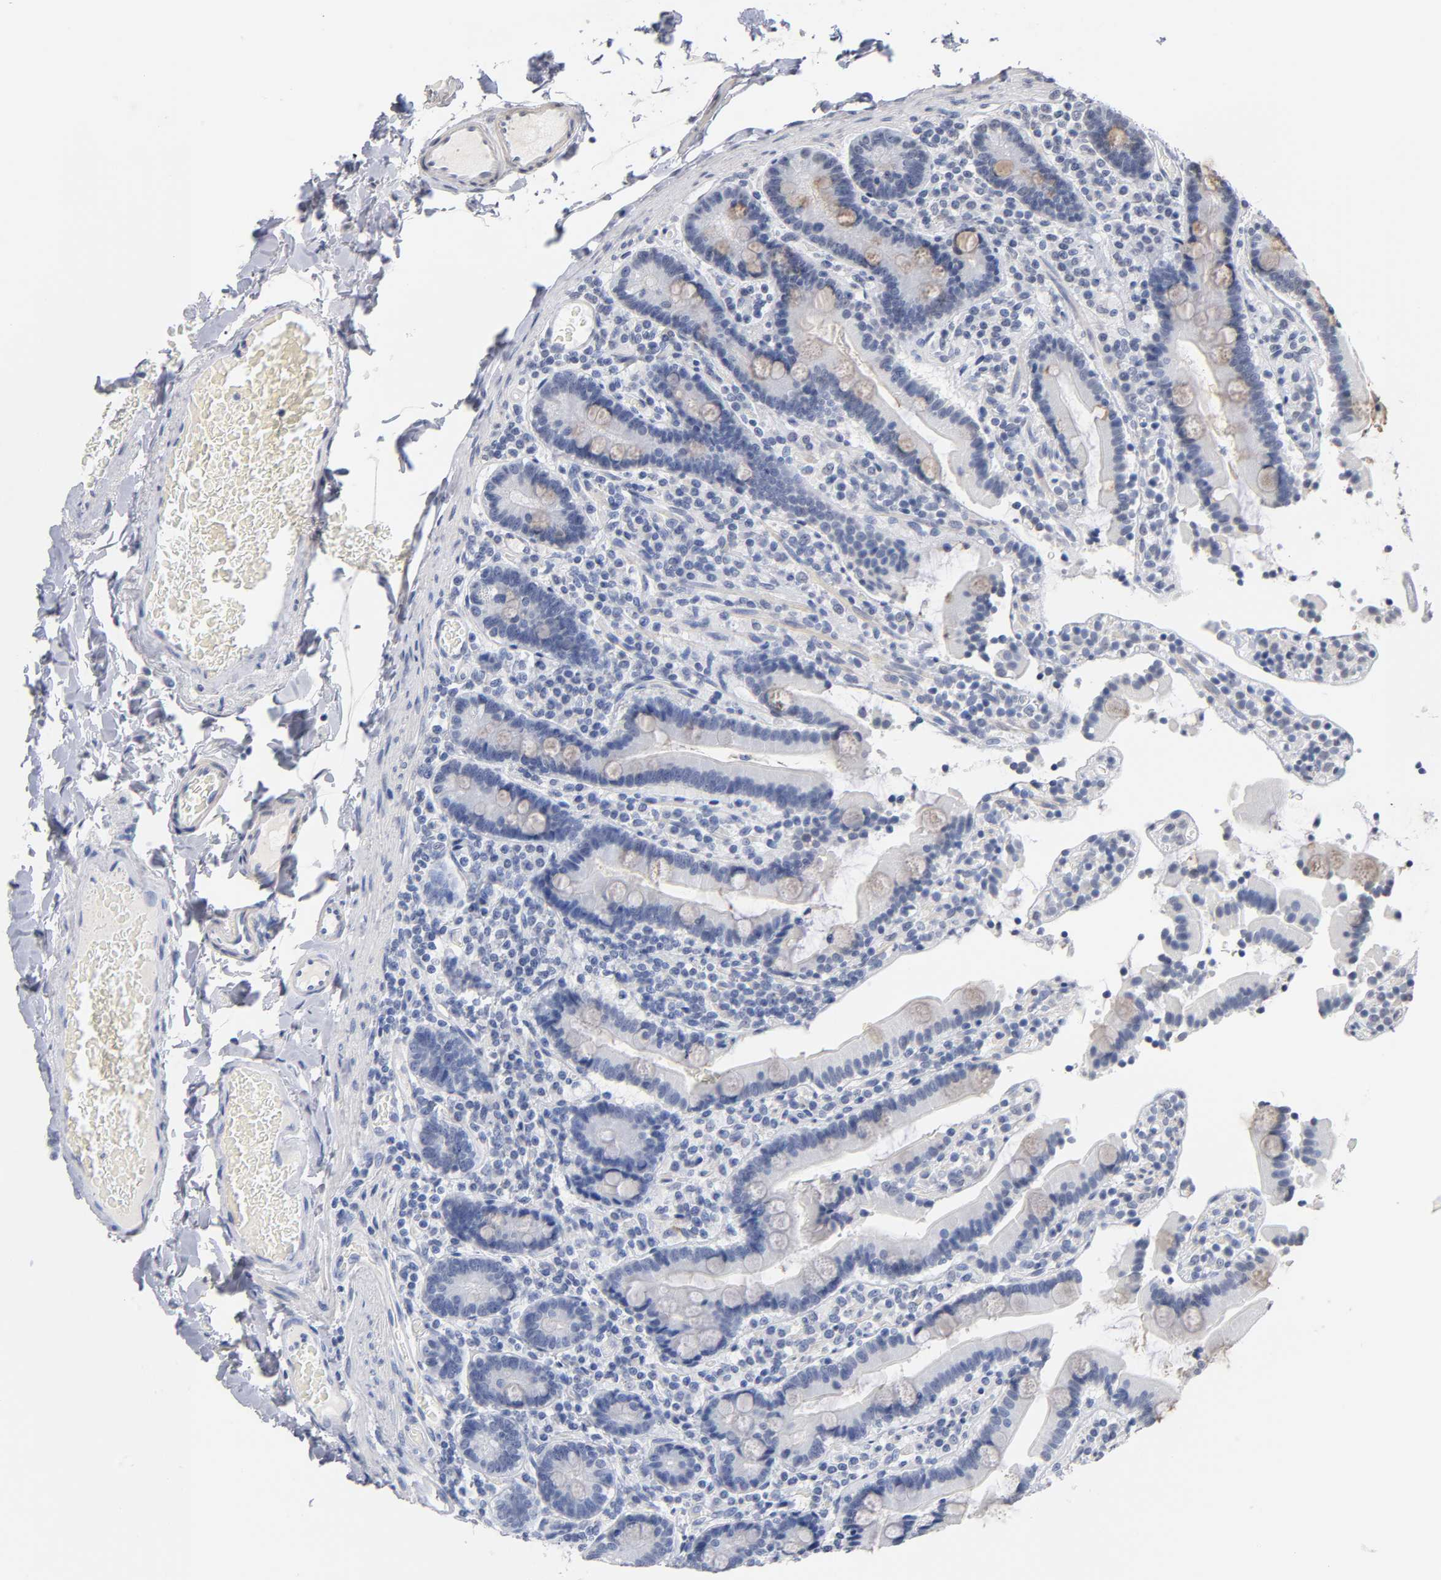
{"staining": {"intensity": "weak", "quantity": "<25%", "location": "cytoplasmic/membranous"}, "tissue": "duodenum", "cell_type": "Glandular cells", "image_type": "normal", "snomed": [{"axis": "morphology", "description": "Normal tissue, NOS"}, {"axis": "topography", "description": "Duodenum"}], "caption": "IHC of benign human duodenum displays no positivity in glandular cells.", "gene": "CRABP2", "patient": {"sex": "female", "age": 53}}